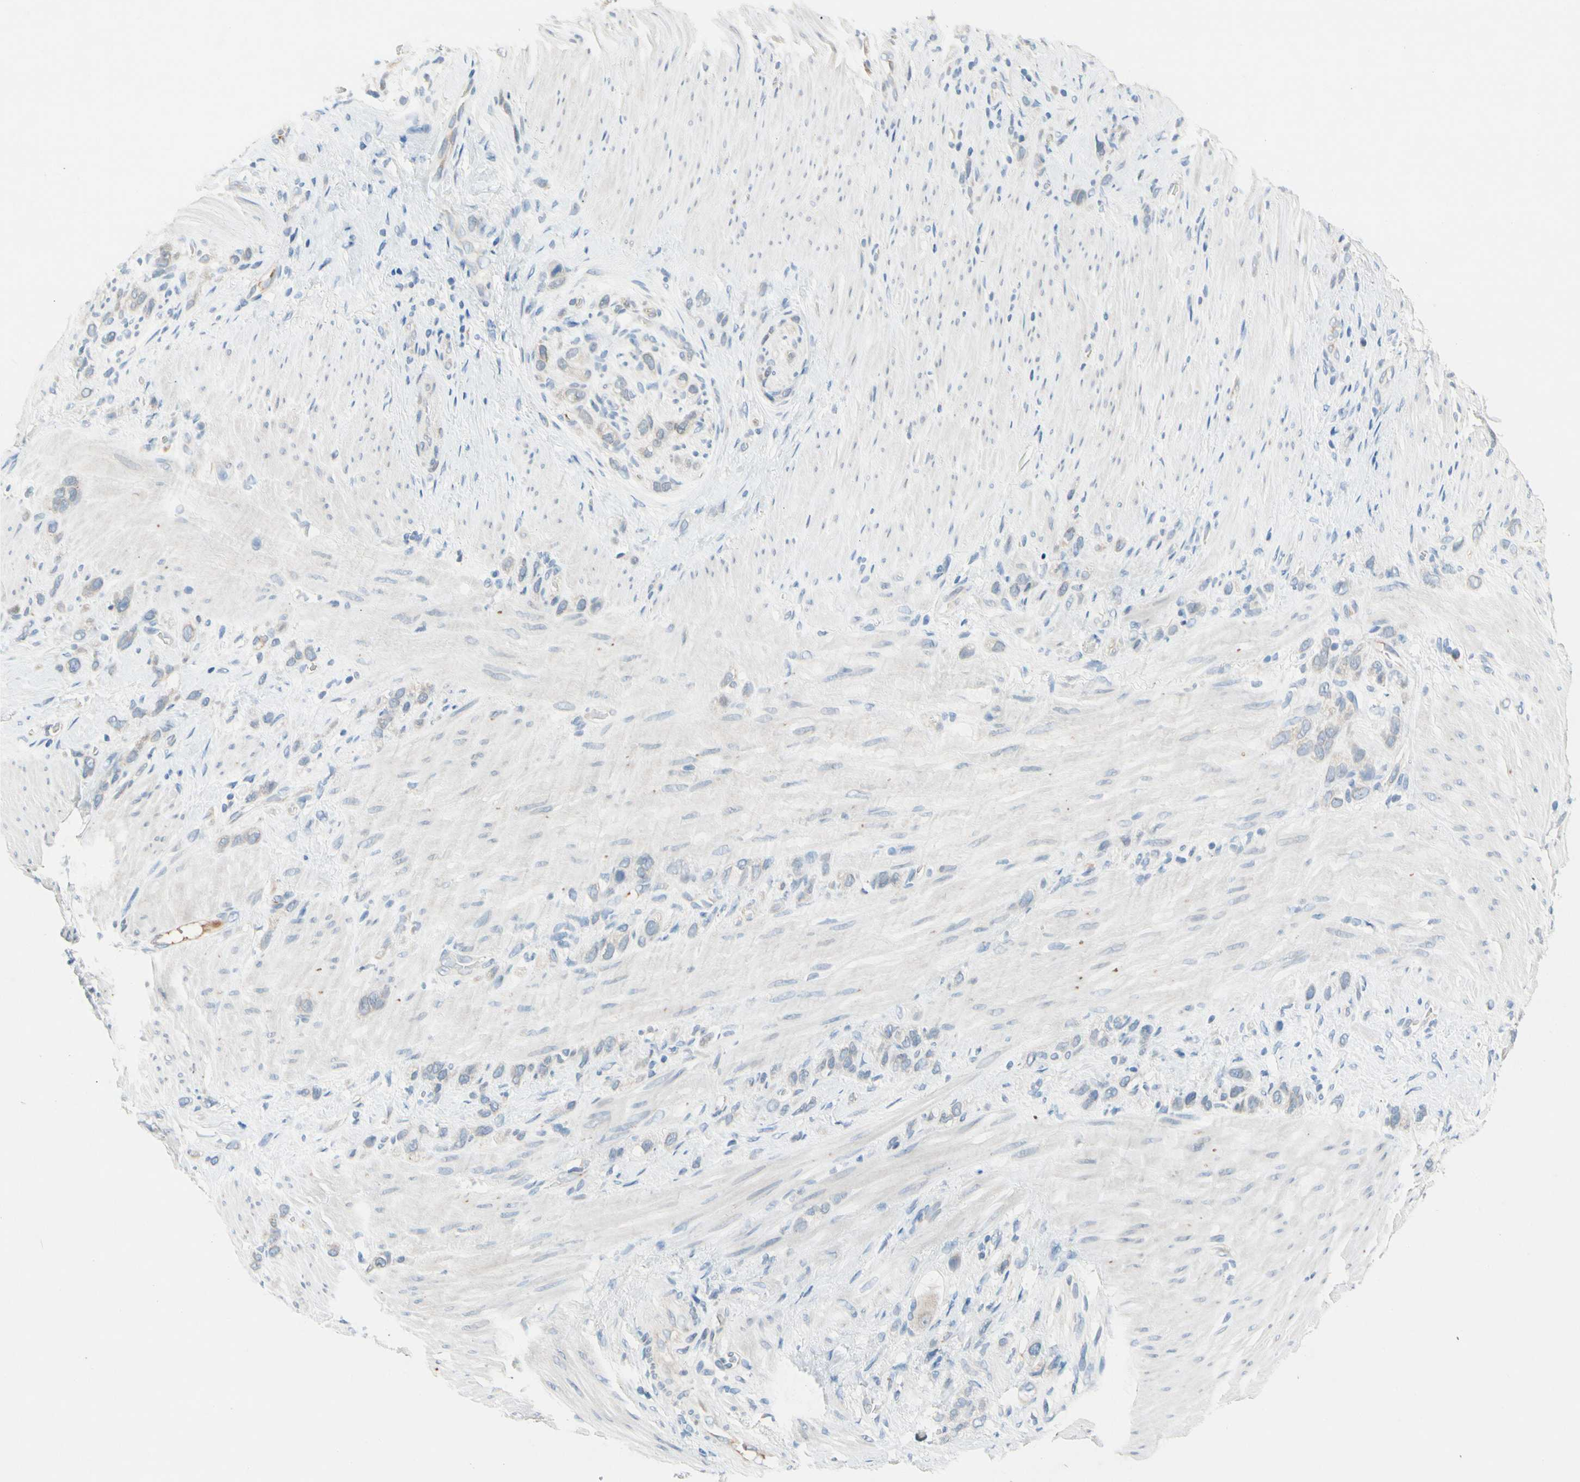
{"staining": {"intensity": "negative", "quantity": "none", "location": "none"}, "tissue": "stomach cancer", "cell_type": "Tumor cells", "image_type": "cancer", "snomed": [{"axis": "morphology", "description": "Normal tissue, NOS"}, {"axis": "morphology", "description": "Adenocarcinoma, NOS"}, {"axis": "morphology", "description": "Adenocarcinoma, High grade"}, {"axis": "topography", "description": "Stomach, upper"}, {"axis": "topography", "description": "Stomach"}], "caption": "DAB immunohistochemical staining of adenocarcinoma (stomach) reveals no significant expression in tumor cells.", "gene": "CNDP1", "patient": {"sex": "female", "age": 65}}